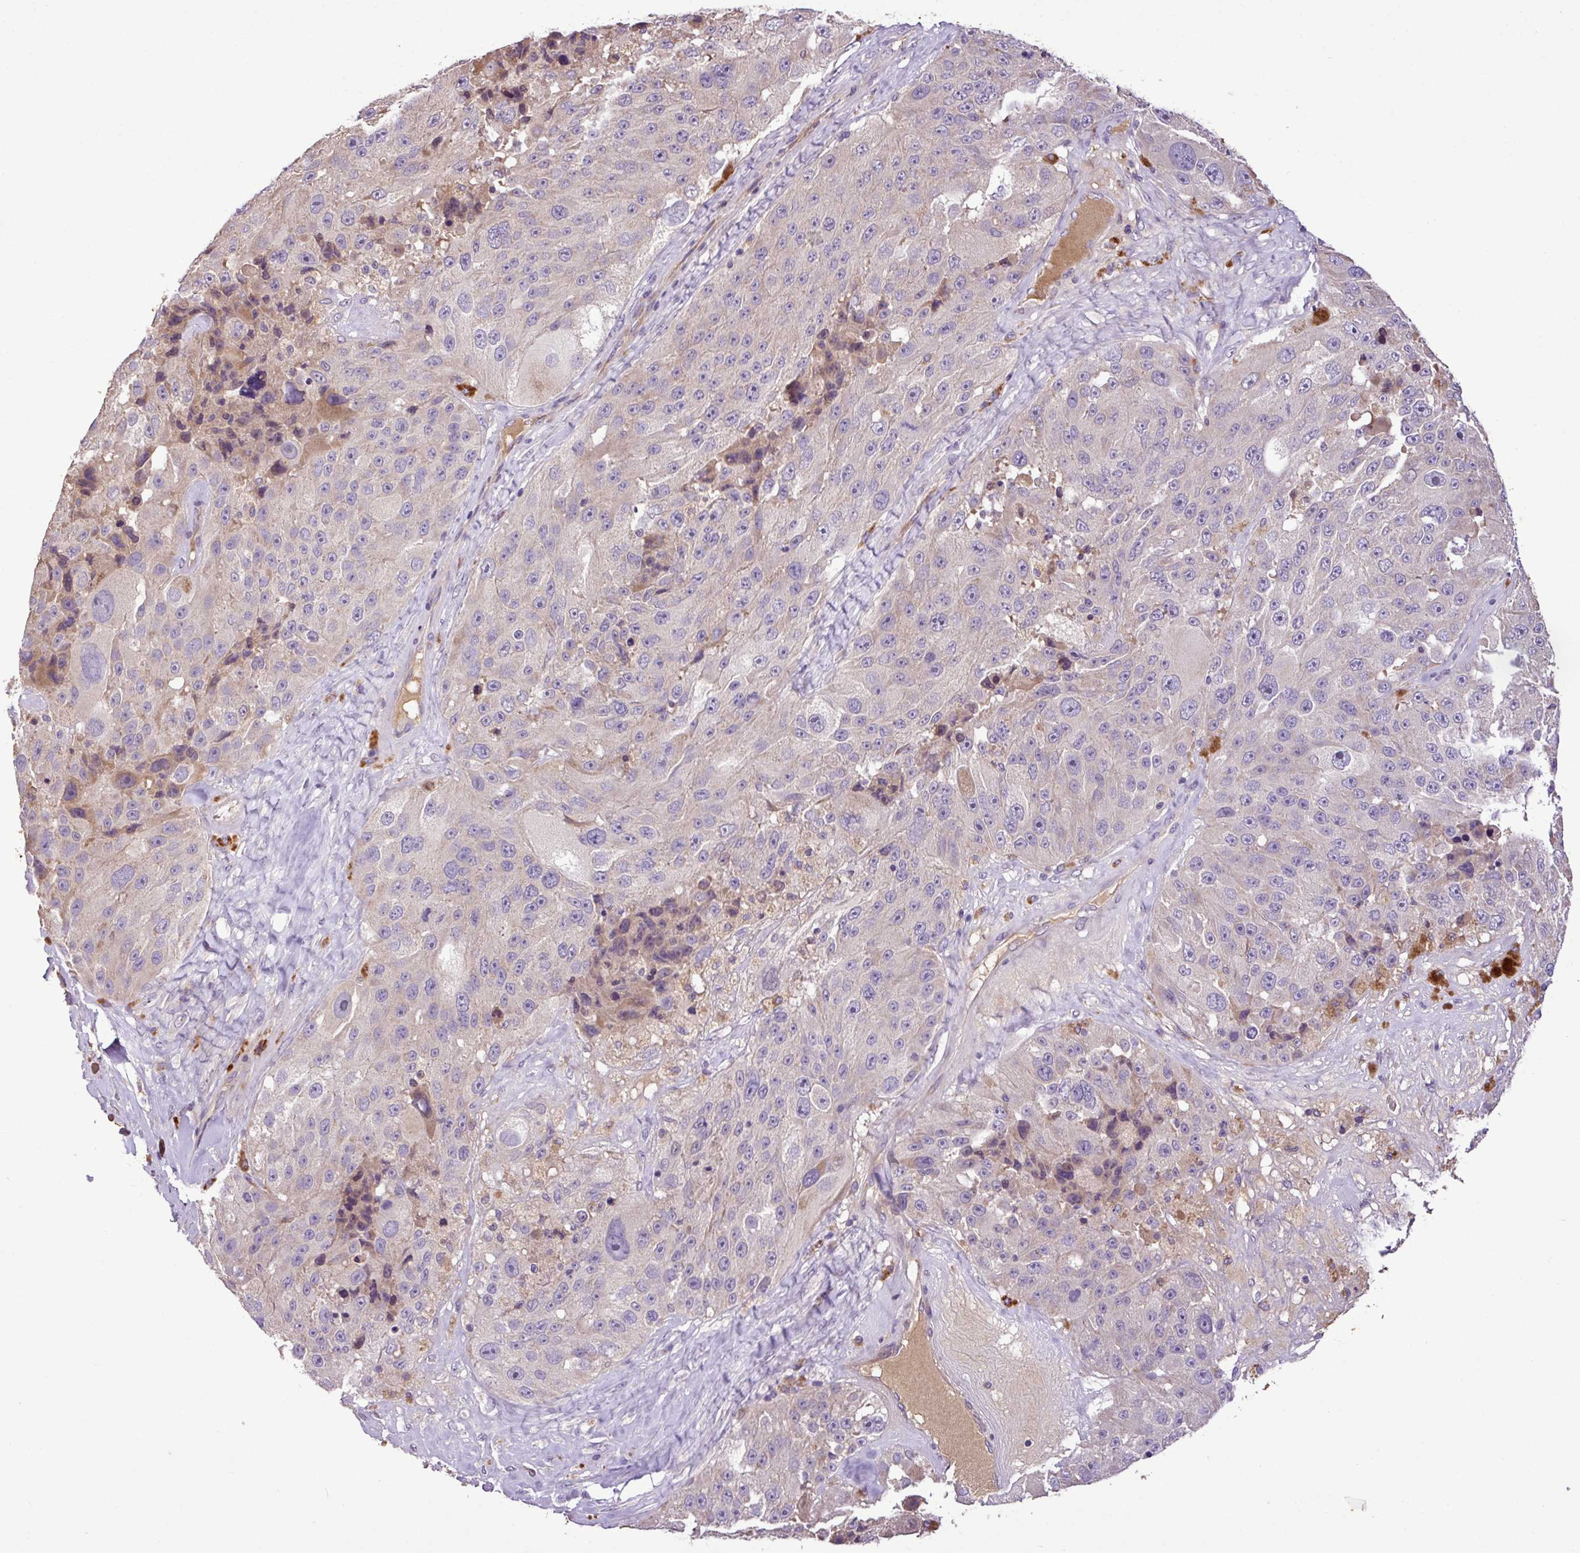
{"staining": {"intensity": "weak", "quantity": "<25%", "location": "cytoplasmic/membranous"}, "tissue": "melanoma", "cell_type": "Tumor cells", "image_type": "cancer", "snomed": [{"axis": "morphology", "description": "Malignant melanoma, Metastatic site"}, {"axis": "topography", "description": "Lymph node"}], "caption": "The micrograph exhibits no significant staining in tumor cells of malignant melanoma (metastatic site).", "gene": "ZNF266", "patient": {"sex": "male", "age": 62}}